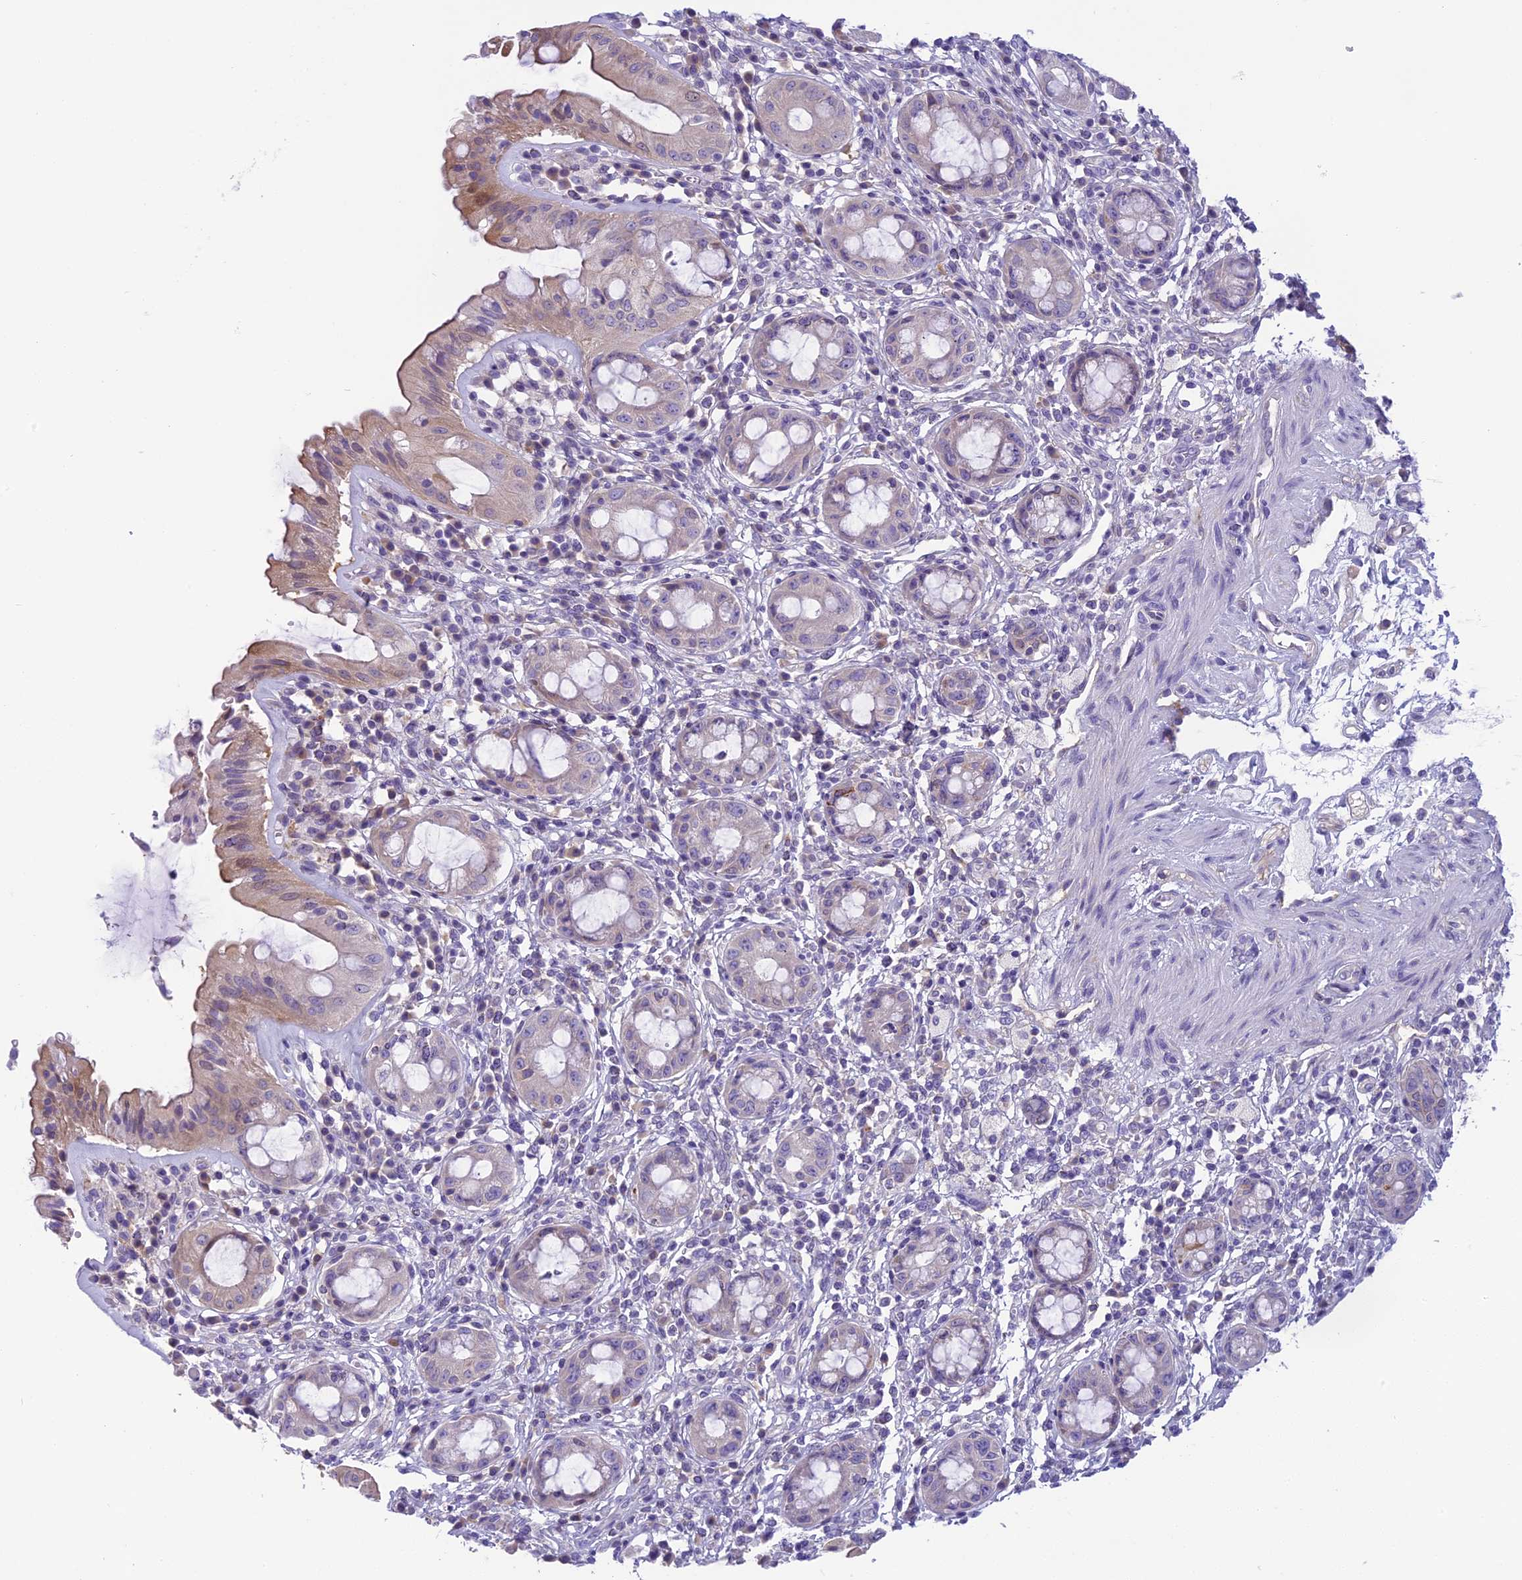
{"staining": {"intensity": "weak", "quantity": "25%-75%", "location": "cytoplasmic/membranous"}, "tissue": "rectum", "cell_type": "Glandular cells", "image_type": "normal", "snomed": [{"axis": "morphology", "description": "Normal tissue, NOS"}, {"axis": "topography", "description": "Rectum"}], "caption": "This photomicrograph exhibits immunohistochemistry (IHC) staining of normal human rectum, with low weak cytoplasmic/membranous staining in about 25%-75% of glandular cells.", "gene": "ARHGEF37", "patient": {"sex": "female", "age": 57}}